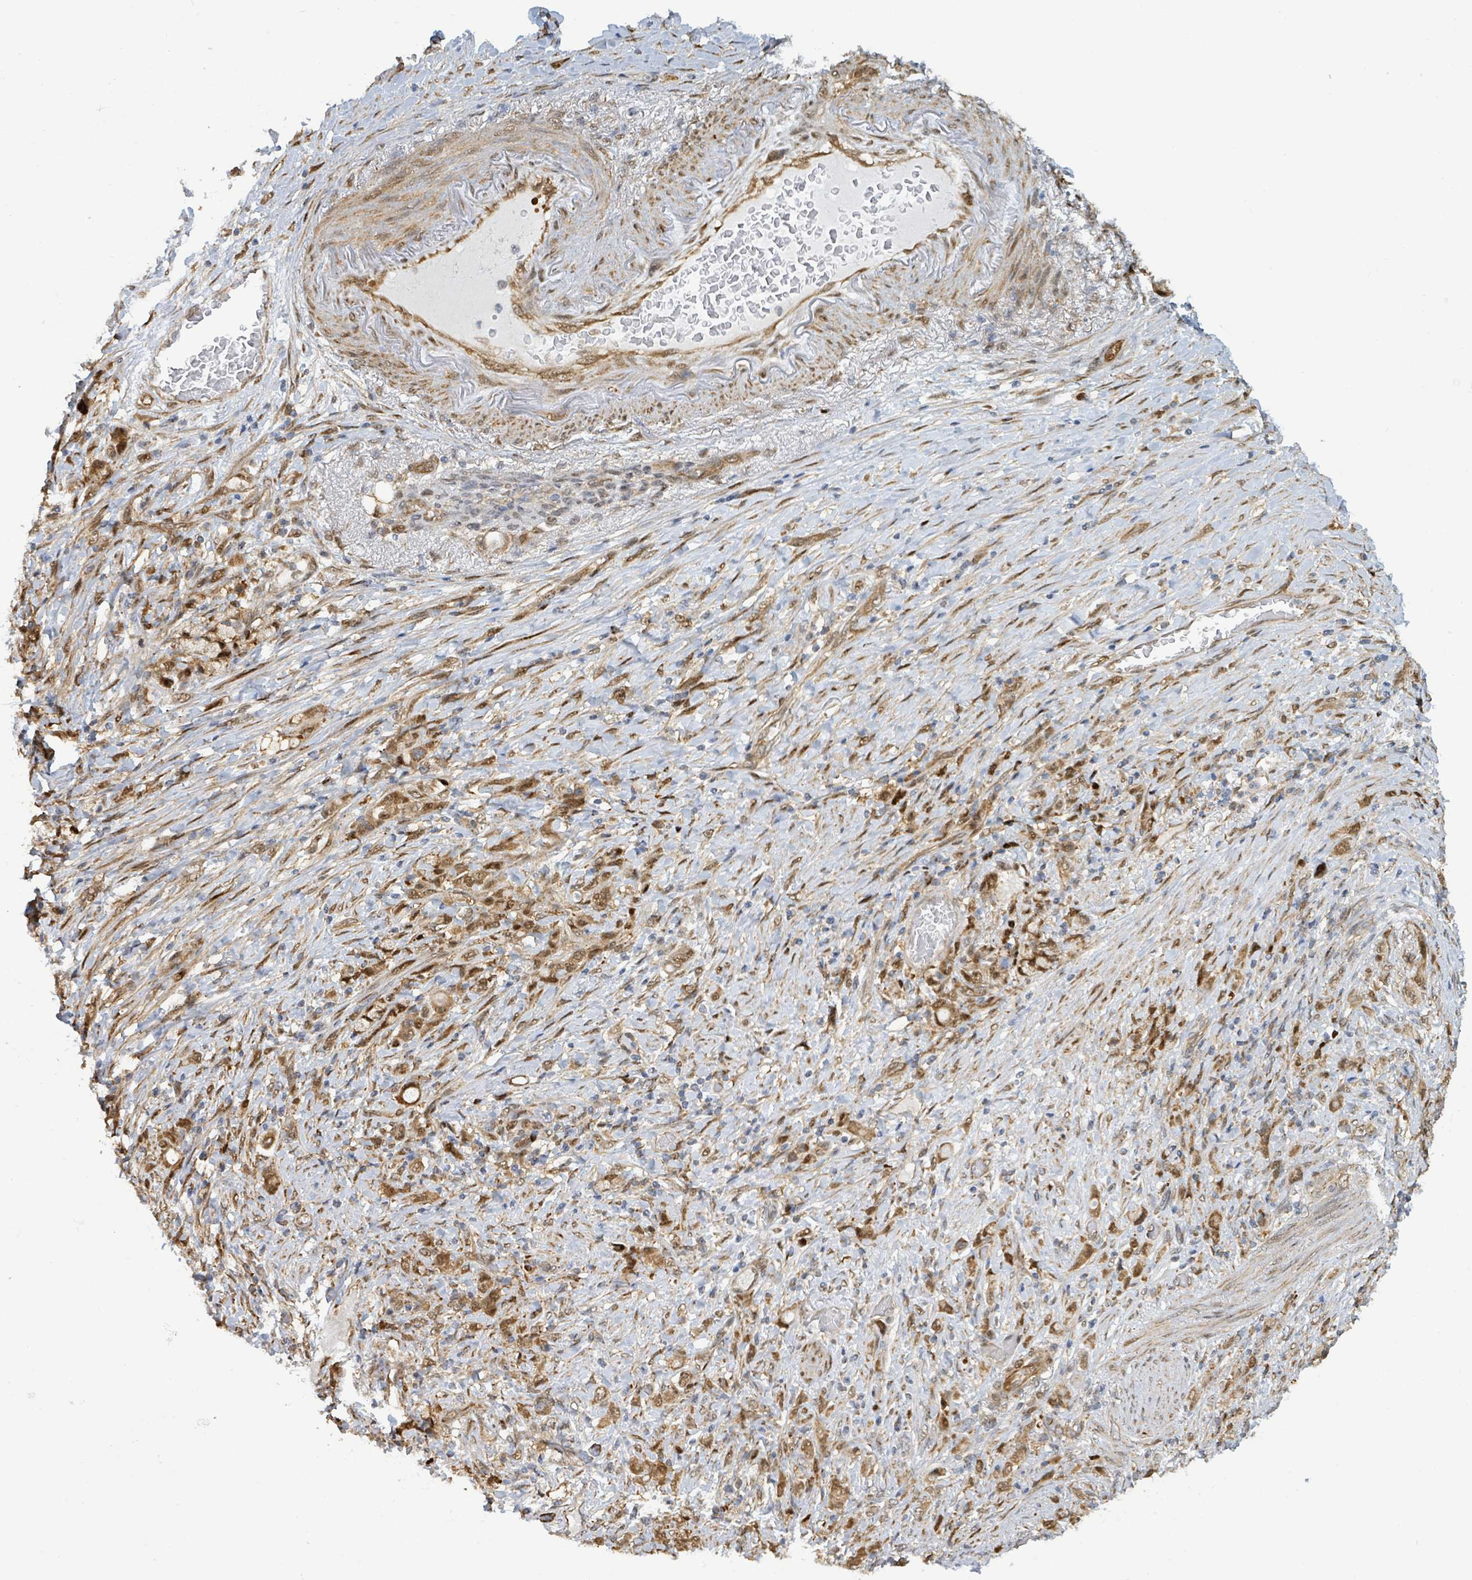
{"staining": {"intensity": "moderate", "quantity": ">75%", "location": "cytoplasmic/membranous,nuclear"}, "tissue": "stomach cancer", "cell_type": "Tumor cells", "image_type": "cancer", "snomed": [{"axis": "morphology", "description": "Adenocarcinoma, NOS"}, {"axis": "topography", "description": "Stomach"}], "caption": "Immunohistochemical staining of human adenocarcinoma (stomach) exhibits medium levels of moderate cytoplasmic/membranous and nuclear expression in about >75% of tumor cells. The staining was performed using DAB, with brown indicating positive protein expression. Nuclei are stained blue with hematoxylin.", "gene": "PSMB7", "patient": {"sex": "female", "age": 79}}